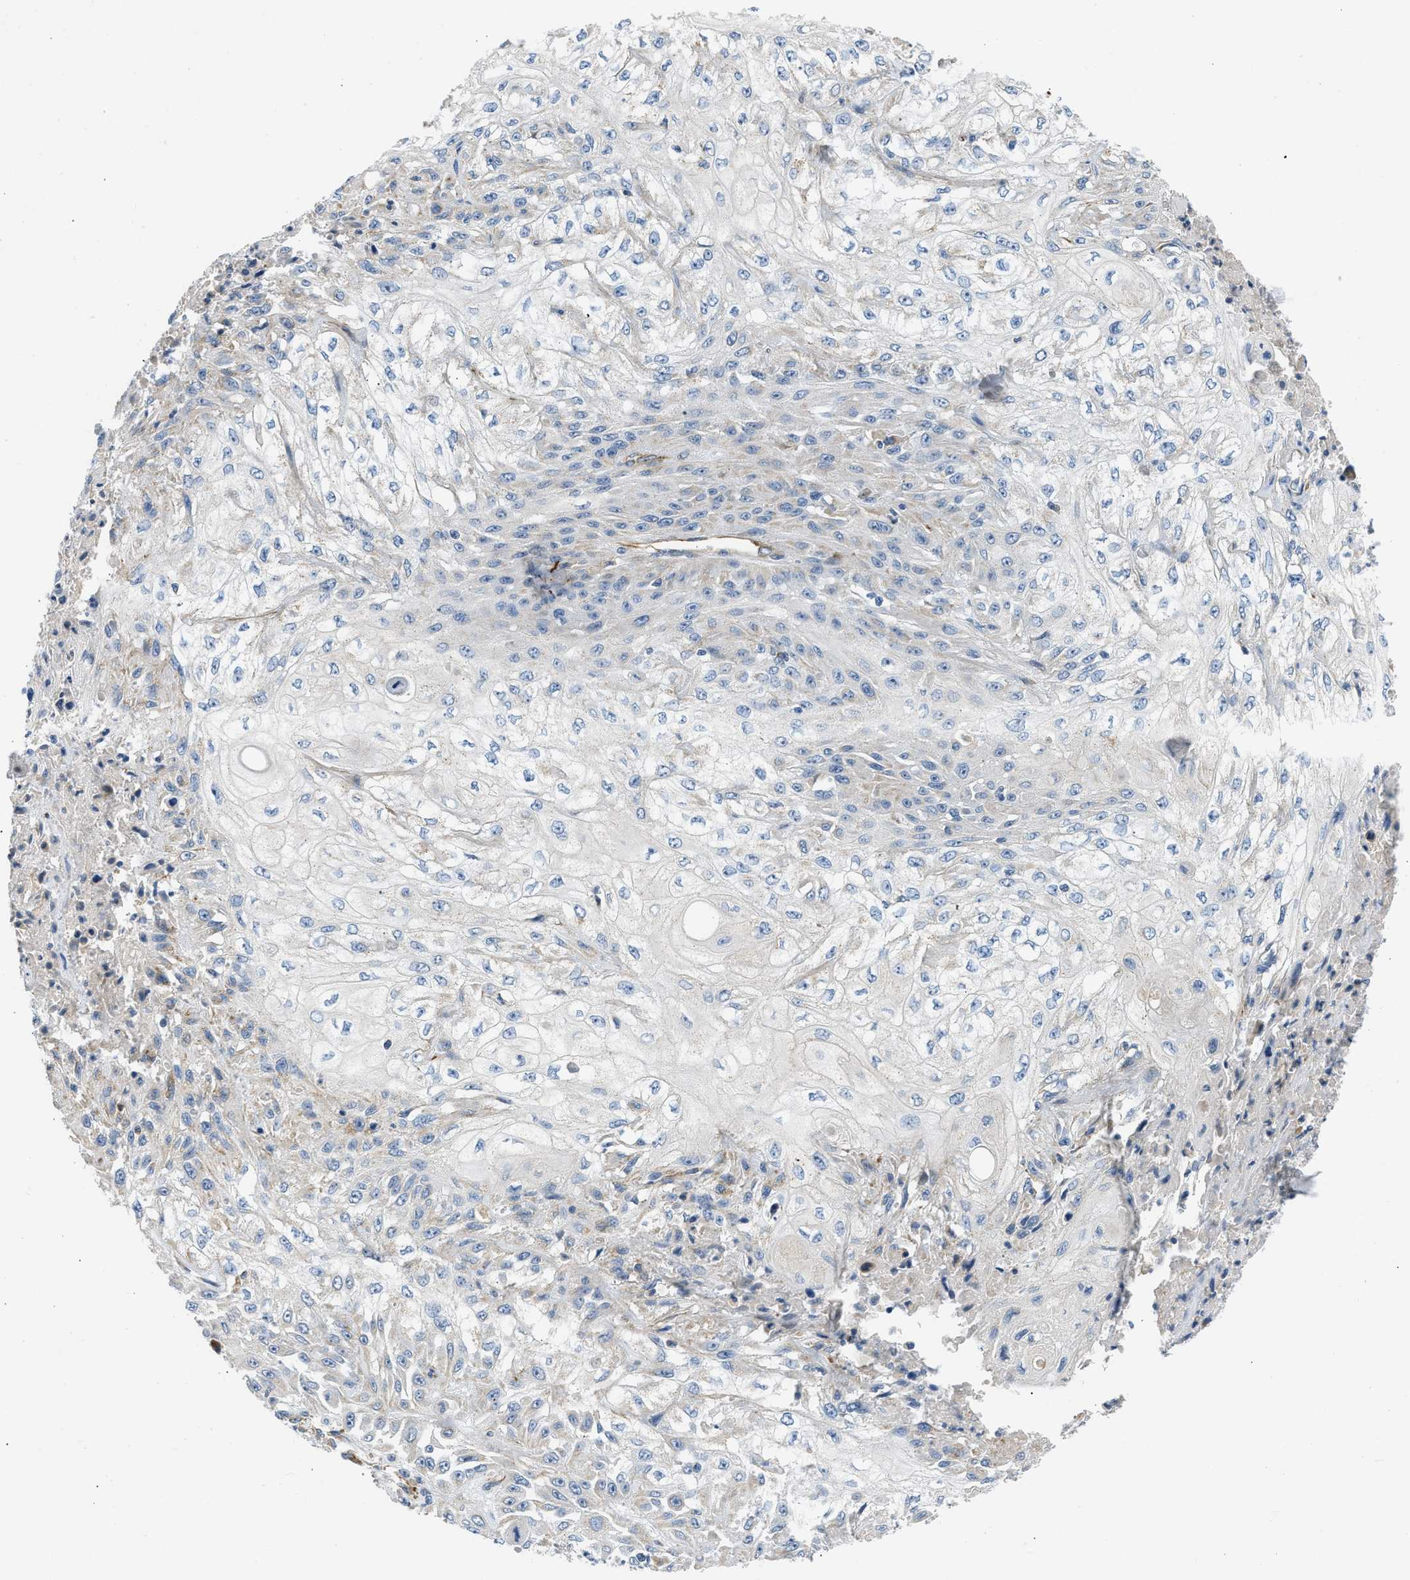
{"staining": {"intensity": "negative", "quantity": "none", "location": "none"}, "tissue": "skin cancer", "cell_type": "Tumor cells", "image_type": "cancer", "snomed": [{"axis": "morphology", "description": "Squamous cell carcinoma, NOS"}, {"axis": "morphology", "description": "Squamous cell carcinoma, metastatic, NOS"}, {"axis": "topography", "description": "Skin"}, {"axis": "topography", "description": "Lymph node"}], "caption": "Protein analysis of skin cancer shows no significant staining in tumor cells. The staining is performed using DAB (3,3'-diaminobenzidine) brown chromogen with nuclei counter-stained in using hematoxylin.", "gene": "ULK4", "patient": {"sex": "male", "age": 75}}